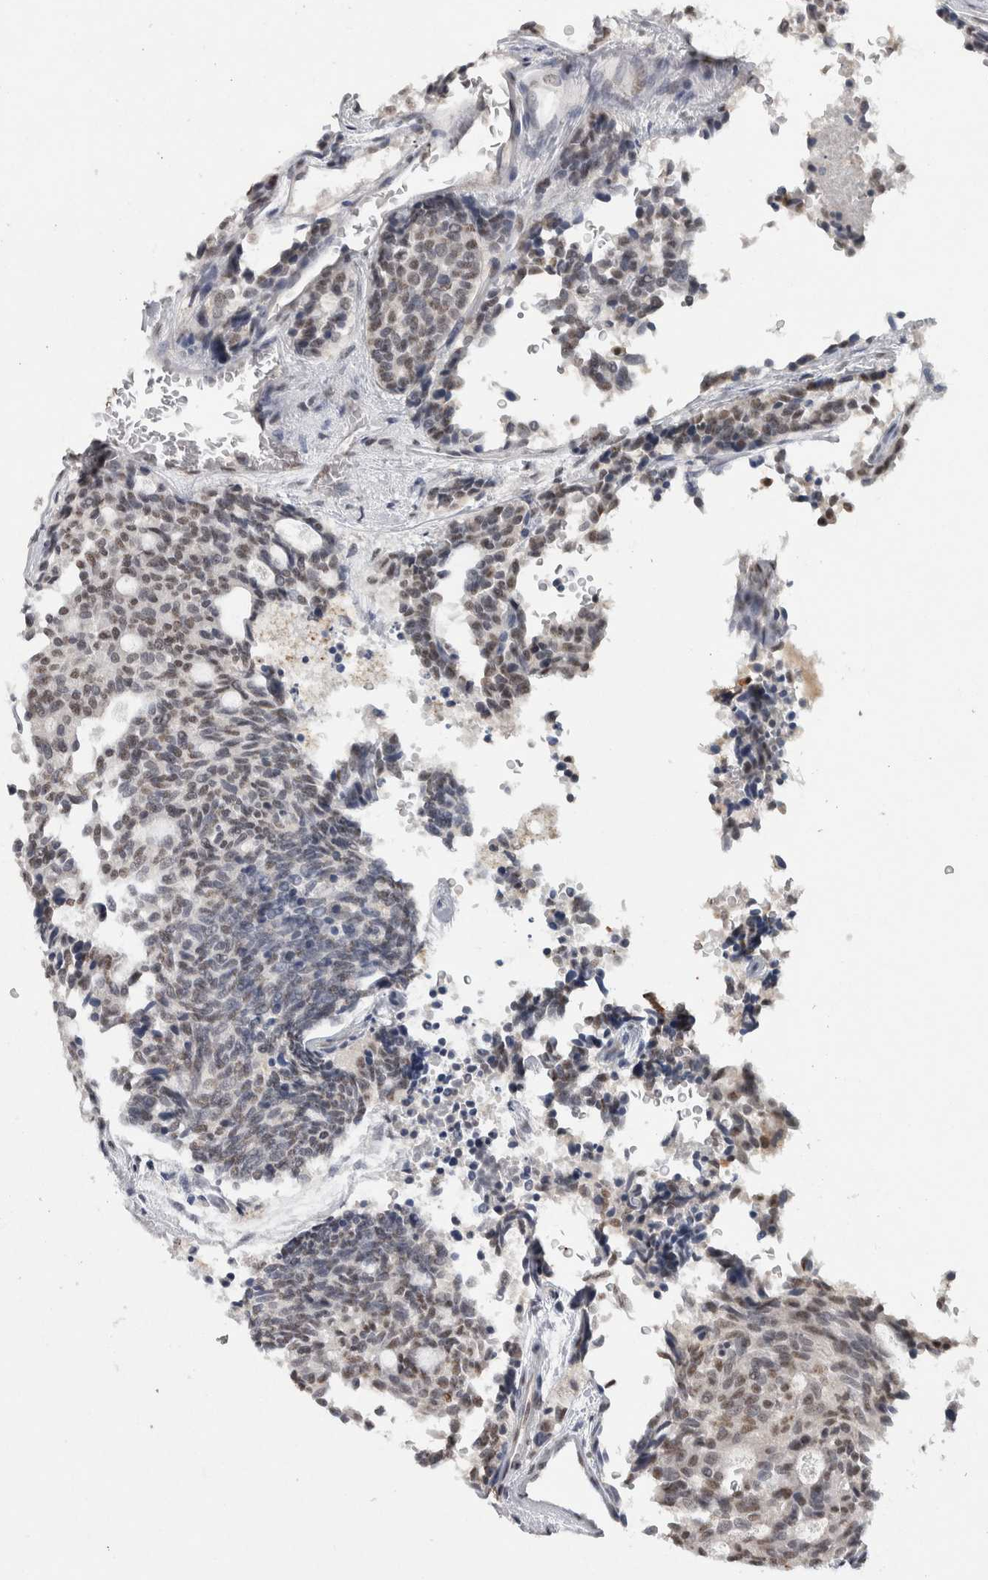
{"staining": {"intensity": "negative", "quantity": "none", "location": "none"}, "tissue": "carcinoid", "cell_type": "Tumor cells", "image_type": "cancer", "snomed": [{"axis": "morphology", "description": "Carcinoid, malignant, NOS"}, {"axis": "topography", "description": "Pancreas"}], "caption": "IHC photomicrograph of human carcinoid stained for a protein (brown), which reveals no expression in tumor cells.", "gene": "RPS6KA2", "patient": {"sex": "female", "age": 54}}